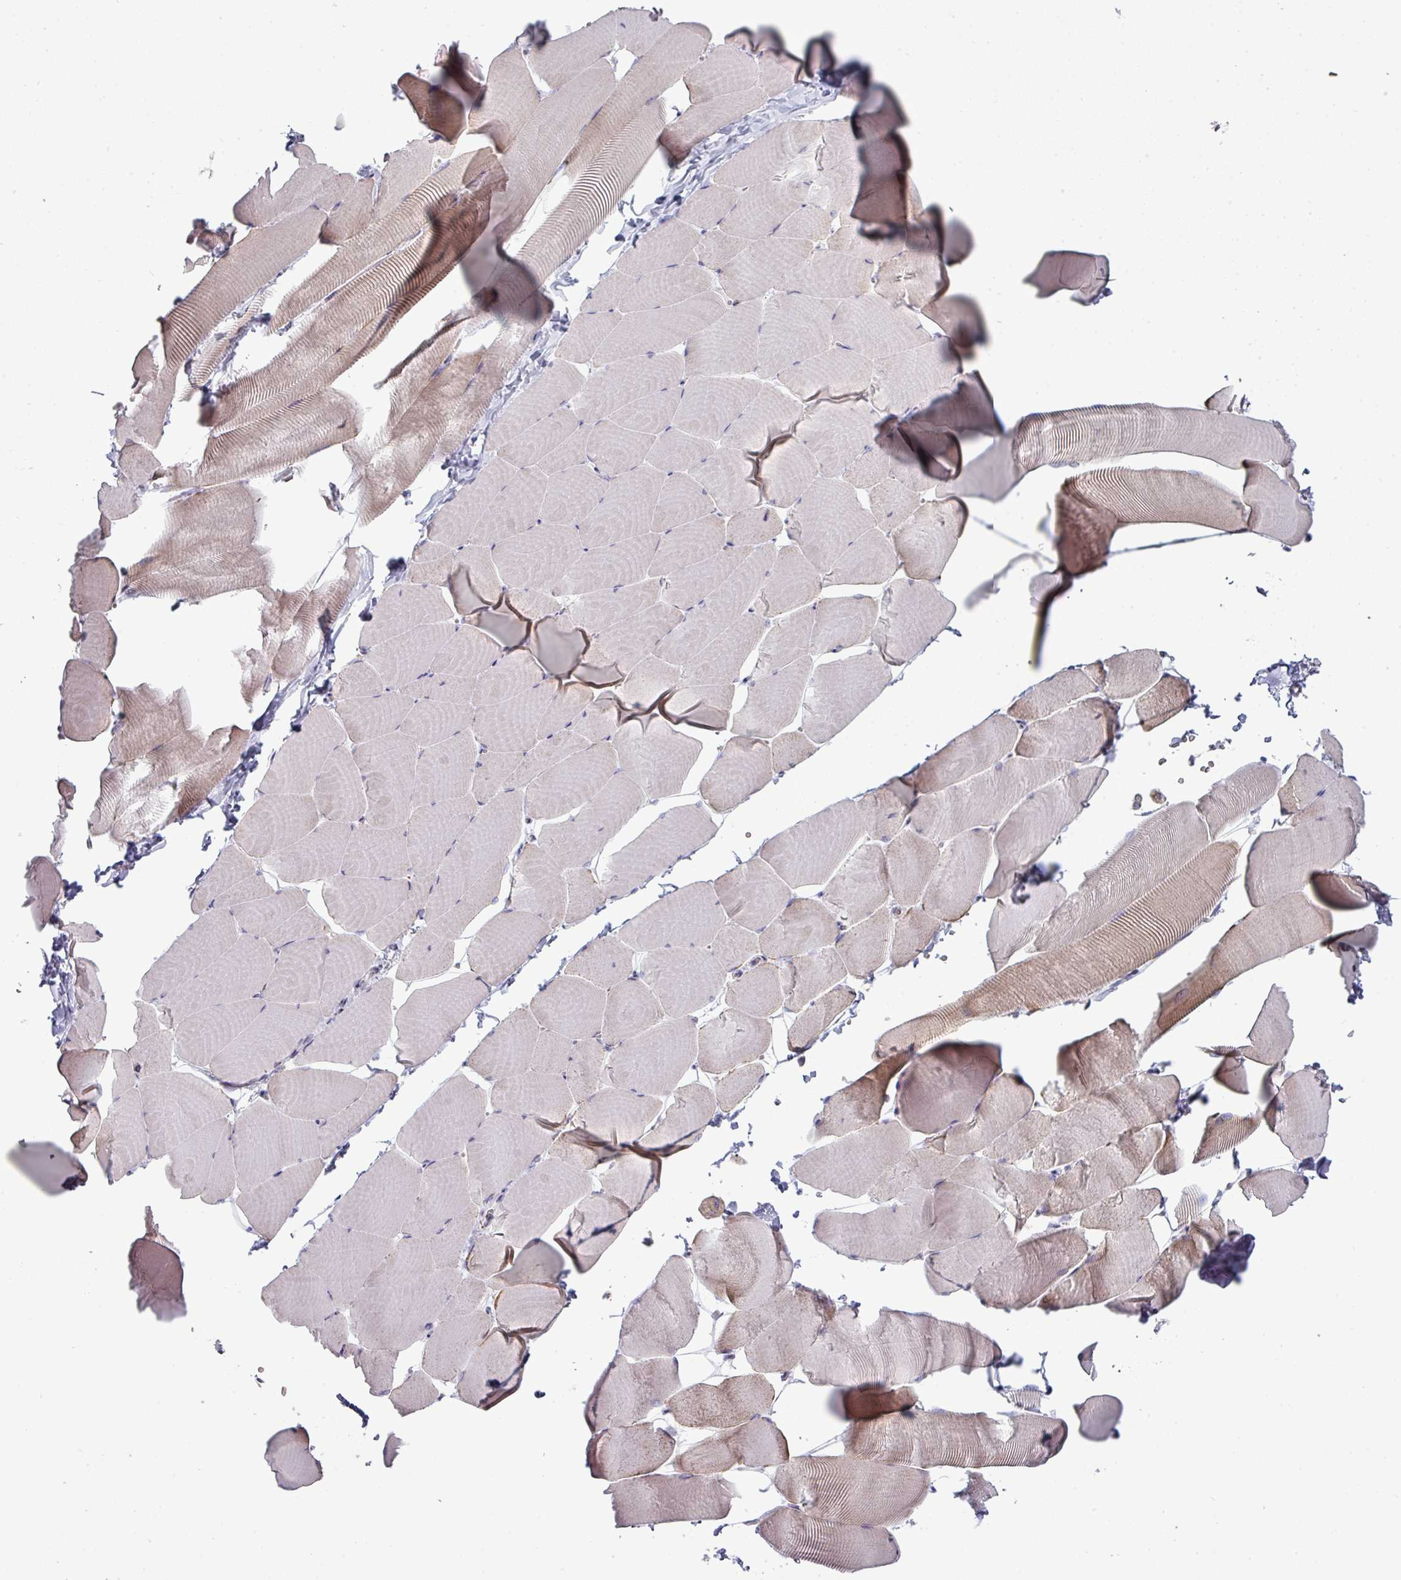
{"staining": {"intensity": "weak", "quantity": "<25%", "location": "cytoplasmic/membranous"}, "tissue": "skeletal muscle", "cell_type": "Myocytes", "image_type": "normal", "snomed": [{"axis": "morphology", "description": "Normal tissue, NOS"}, {"axis": "topography", "description": "Skeletal muscle"}], "caption": "Immunohistochemical staining of normal human skeletal muscle displays no significant positivity in myocytes.", "gene": "ZNF615", "patient": {"sex": "male", "age": 25}}